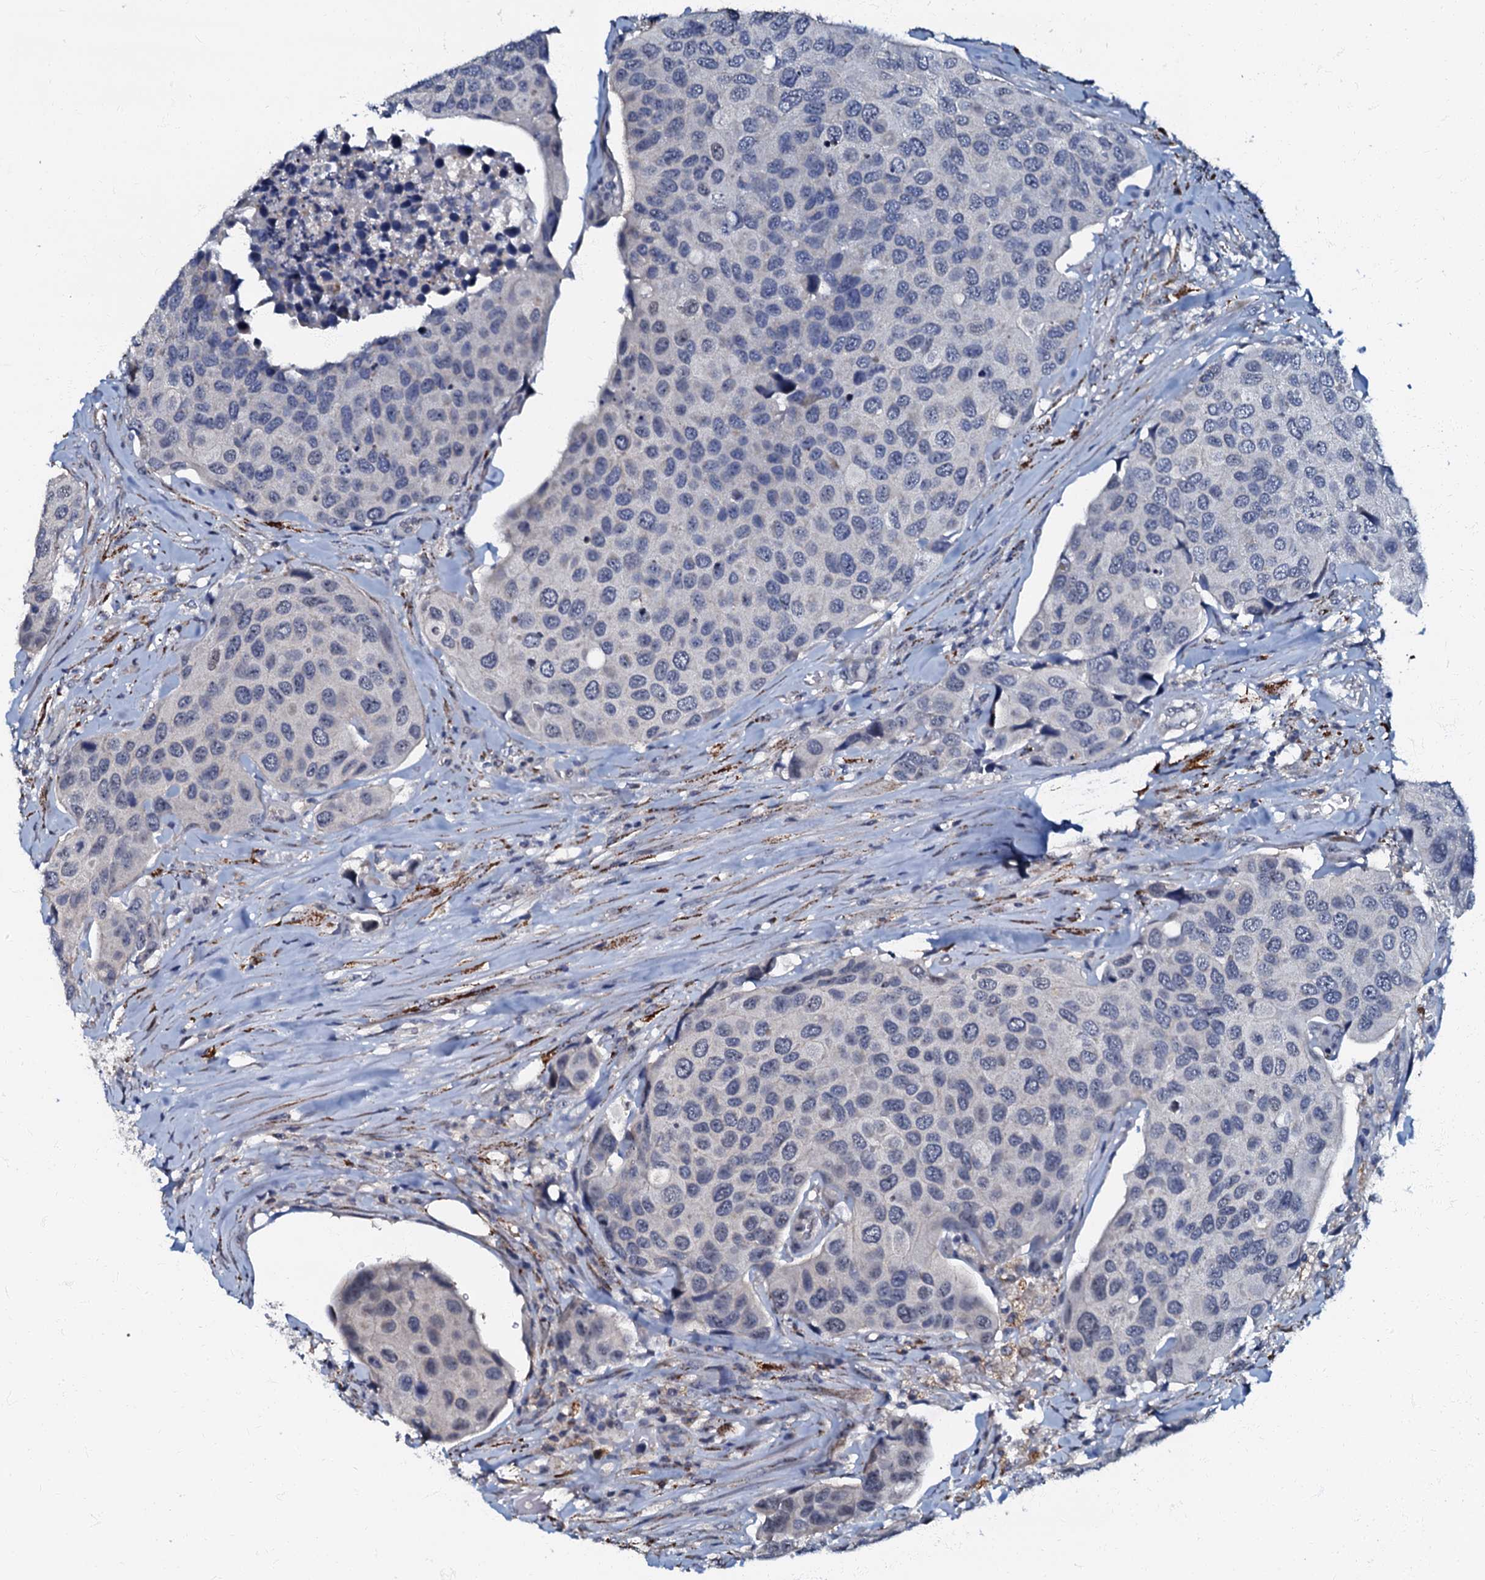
{"staining": {"intensity": "negative", "quantity": "none", "location": "none"}, "tissue": "urothelial cancer", "cell_type": "Tumor cells", "image_type": "cancer", "snomed": [{"axis": "morphology", "description": "Urothelial carcinoma, High grade"}, {"axis": "topography", "description": "Urinary bladder"}], "caption": "There is no significant expression in tumor cells of urothelial cancer.", "gene": "OLAH", "patient": {"sex": "male", "age": 74}}